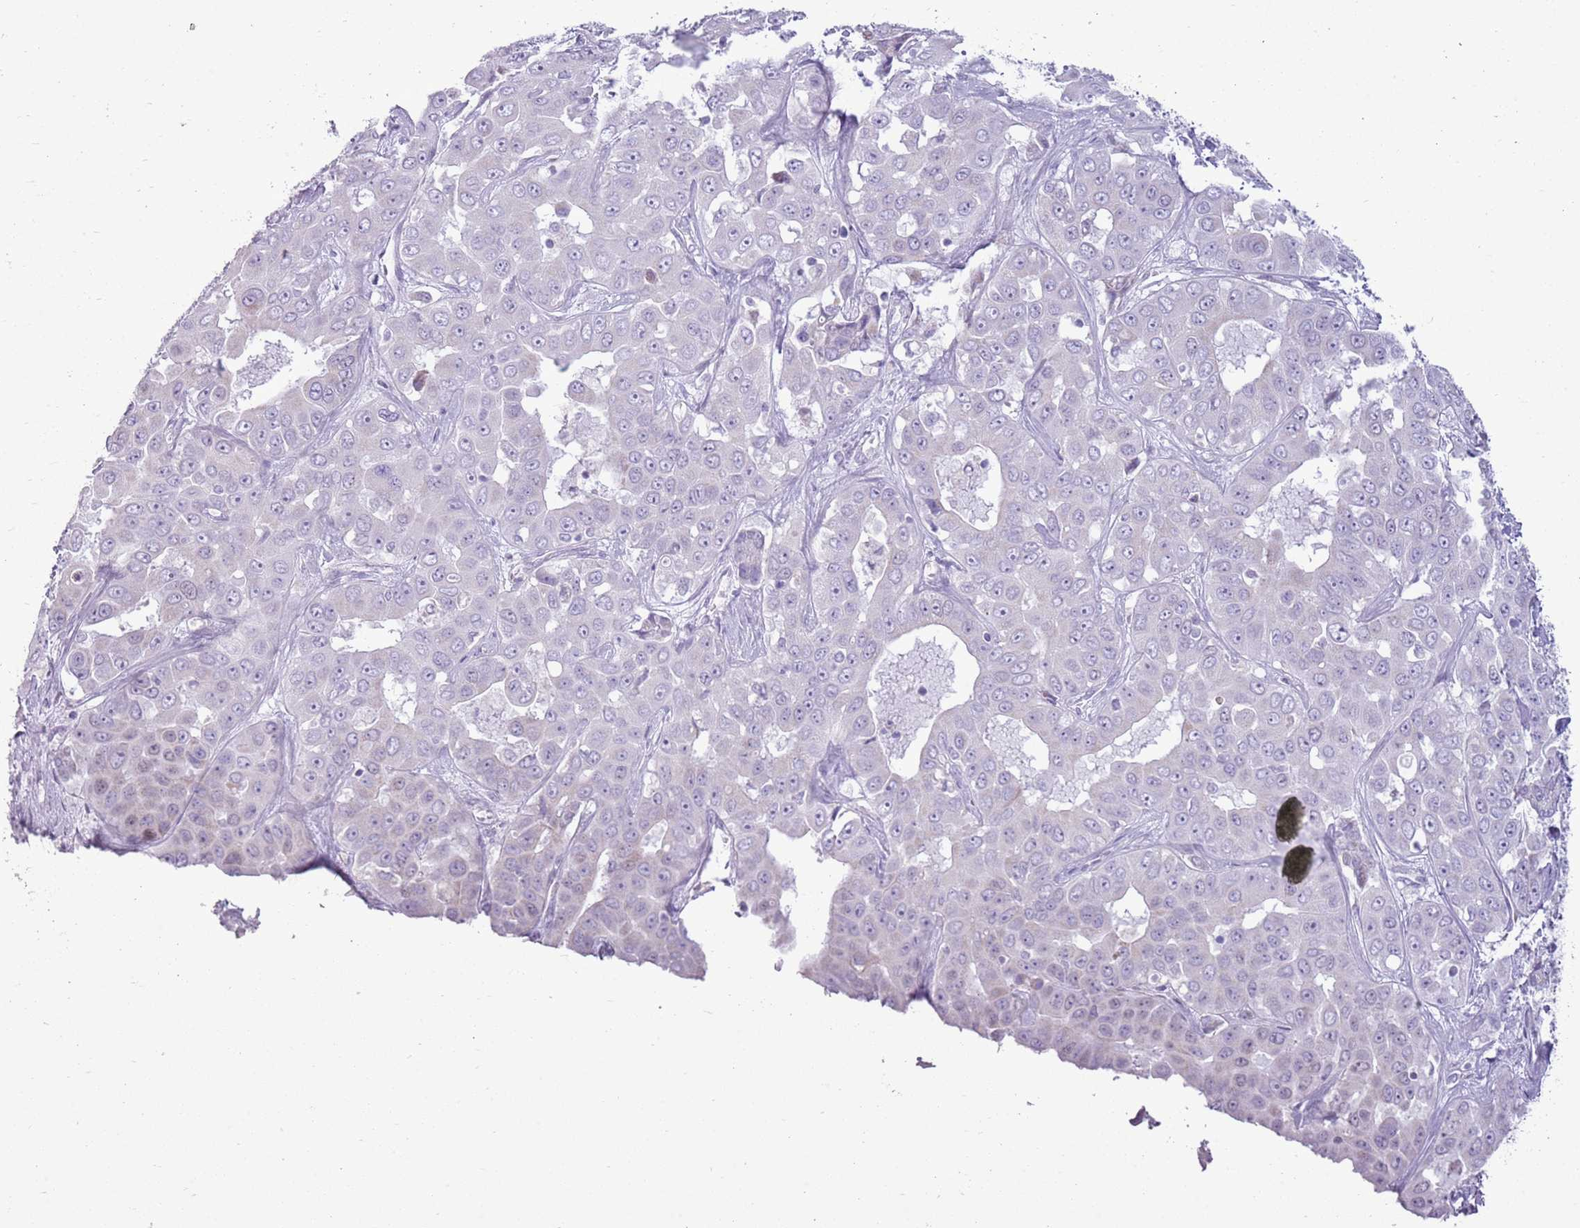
{"staining": {"intensity": "negative", "quantity": "none", "location": "none"}, "tissue": "liver cancer", "cell_type": "Tumor cells", "image_type": "cancer", "snomed": [{"axis": "morphology", "description": "Cholangiocarcinoma"}, {"axis": "topography", "description": "Liver"}], "caption": "Cholangiocarcinoma (liver) was stained to show a protein in brown. There is no significant expression in tumor cells.", "gene": "RPL3L", "patient": {"sex": "female", "age": 52}}